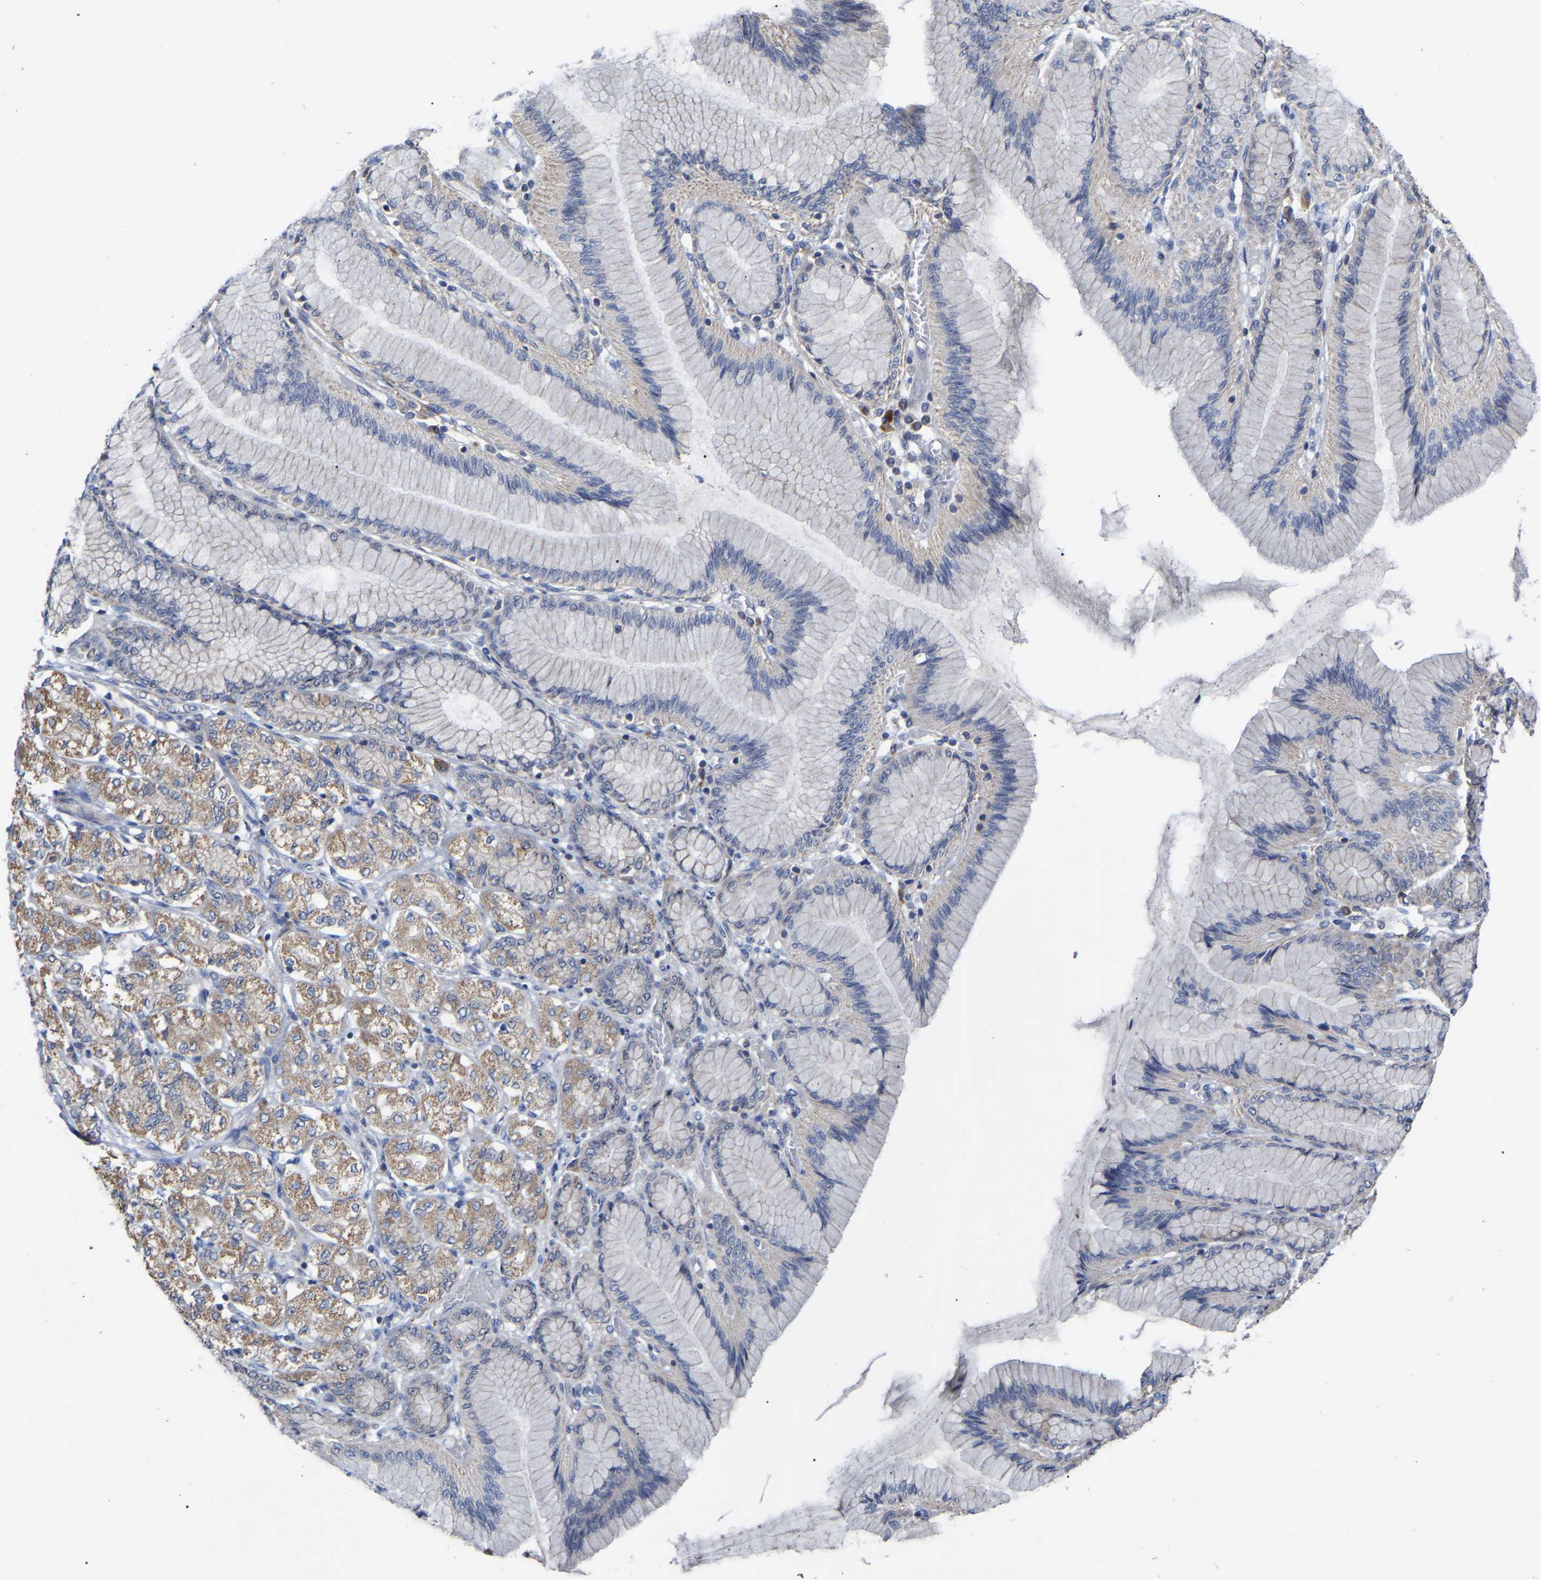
{"staining": {"intensity": "moderate", "quantity": ">75%", "location": "cytoplasmic/membranous"}, "tissue": "stomach cancer", "cell_type": "Tumor cells", "image_type": "cancer", "snomed": [{"axis": "morphology", "description": "Adenocarcinoma, NOS"}, {"axis": "topography", "description": "Stomach"}], "caption": "Immunohistochemistry (IHC) photomicrograph of neoplastic tissue: adenocarcinoma (stomach) stained using immunohistochemistry (IHC) reveals medium levels of moderate protein expression localized specifically in the cytoplasmic/membranous of tumor cells, appearing as a cytoplasmic/membranous brown color.", "gene": "NOP53", "patient": {"sex": "female", "age": 65}}